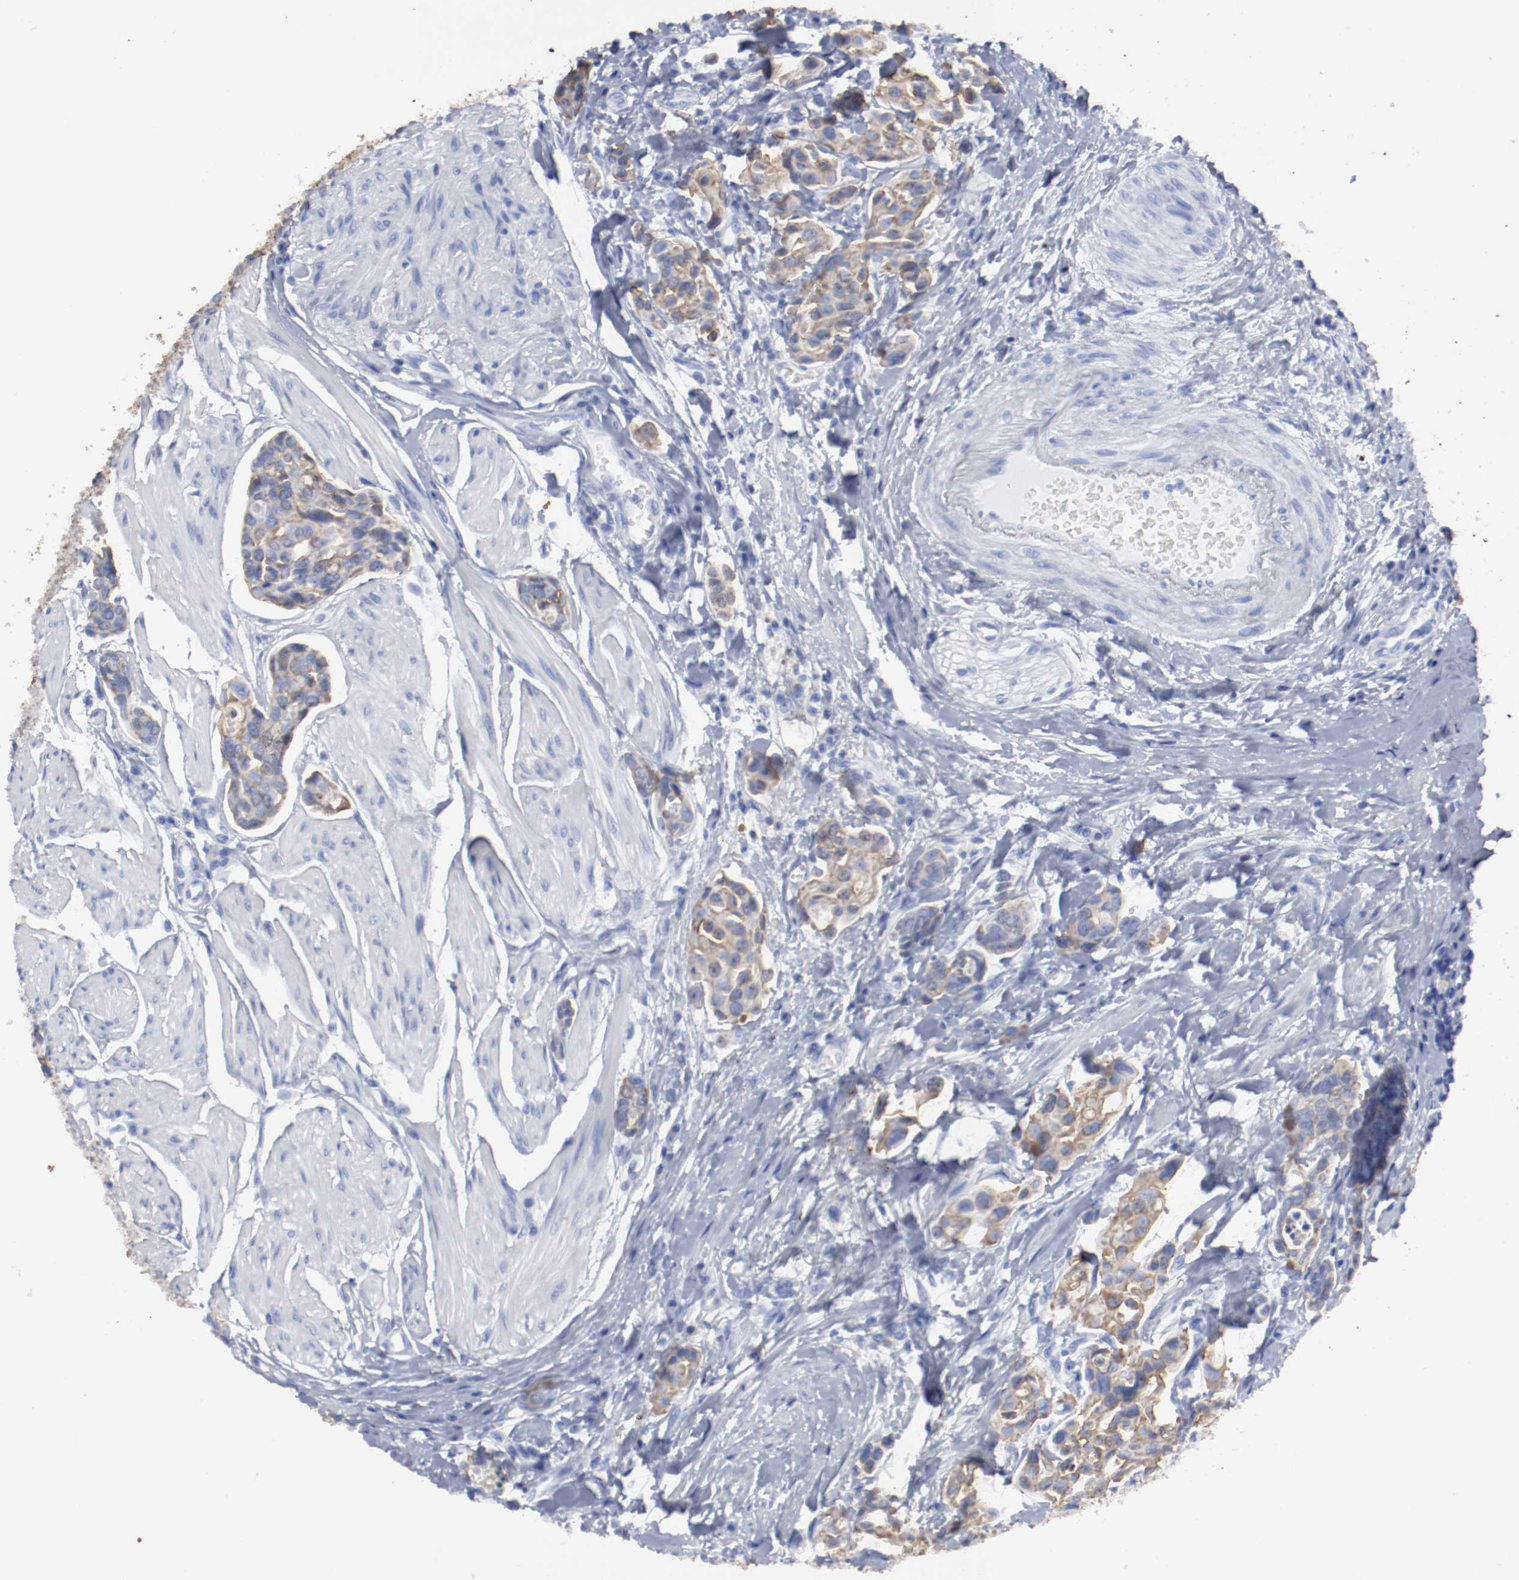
{"staining": {"intensity": "moderate", "quantity": ">75%", "location": "cytoplasmic/membranous"}, "tissue": "urothelial cancer", "cell_type": "Tumor cells", "image_type": "cancer", "snomed": [{"axis": "morphology", "description": "Urothelial carcinoma, High grade"}, {"axis": "topography", "description": "Urinary bladder"}], "caption": "This image demonstrates IHC staining of human urothelial cancer, with medium moderate cytoplasmic/membranous staining in about >75% of tumor cells.", "gene": "TSPAN6", "patient": {"sex": "male", "age": 78}}